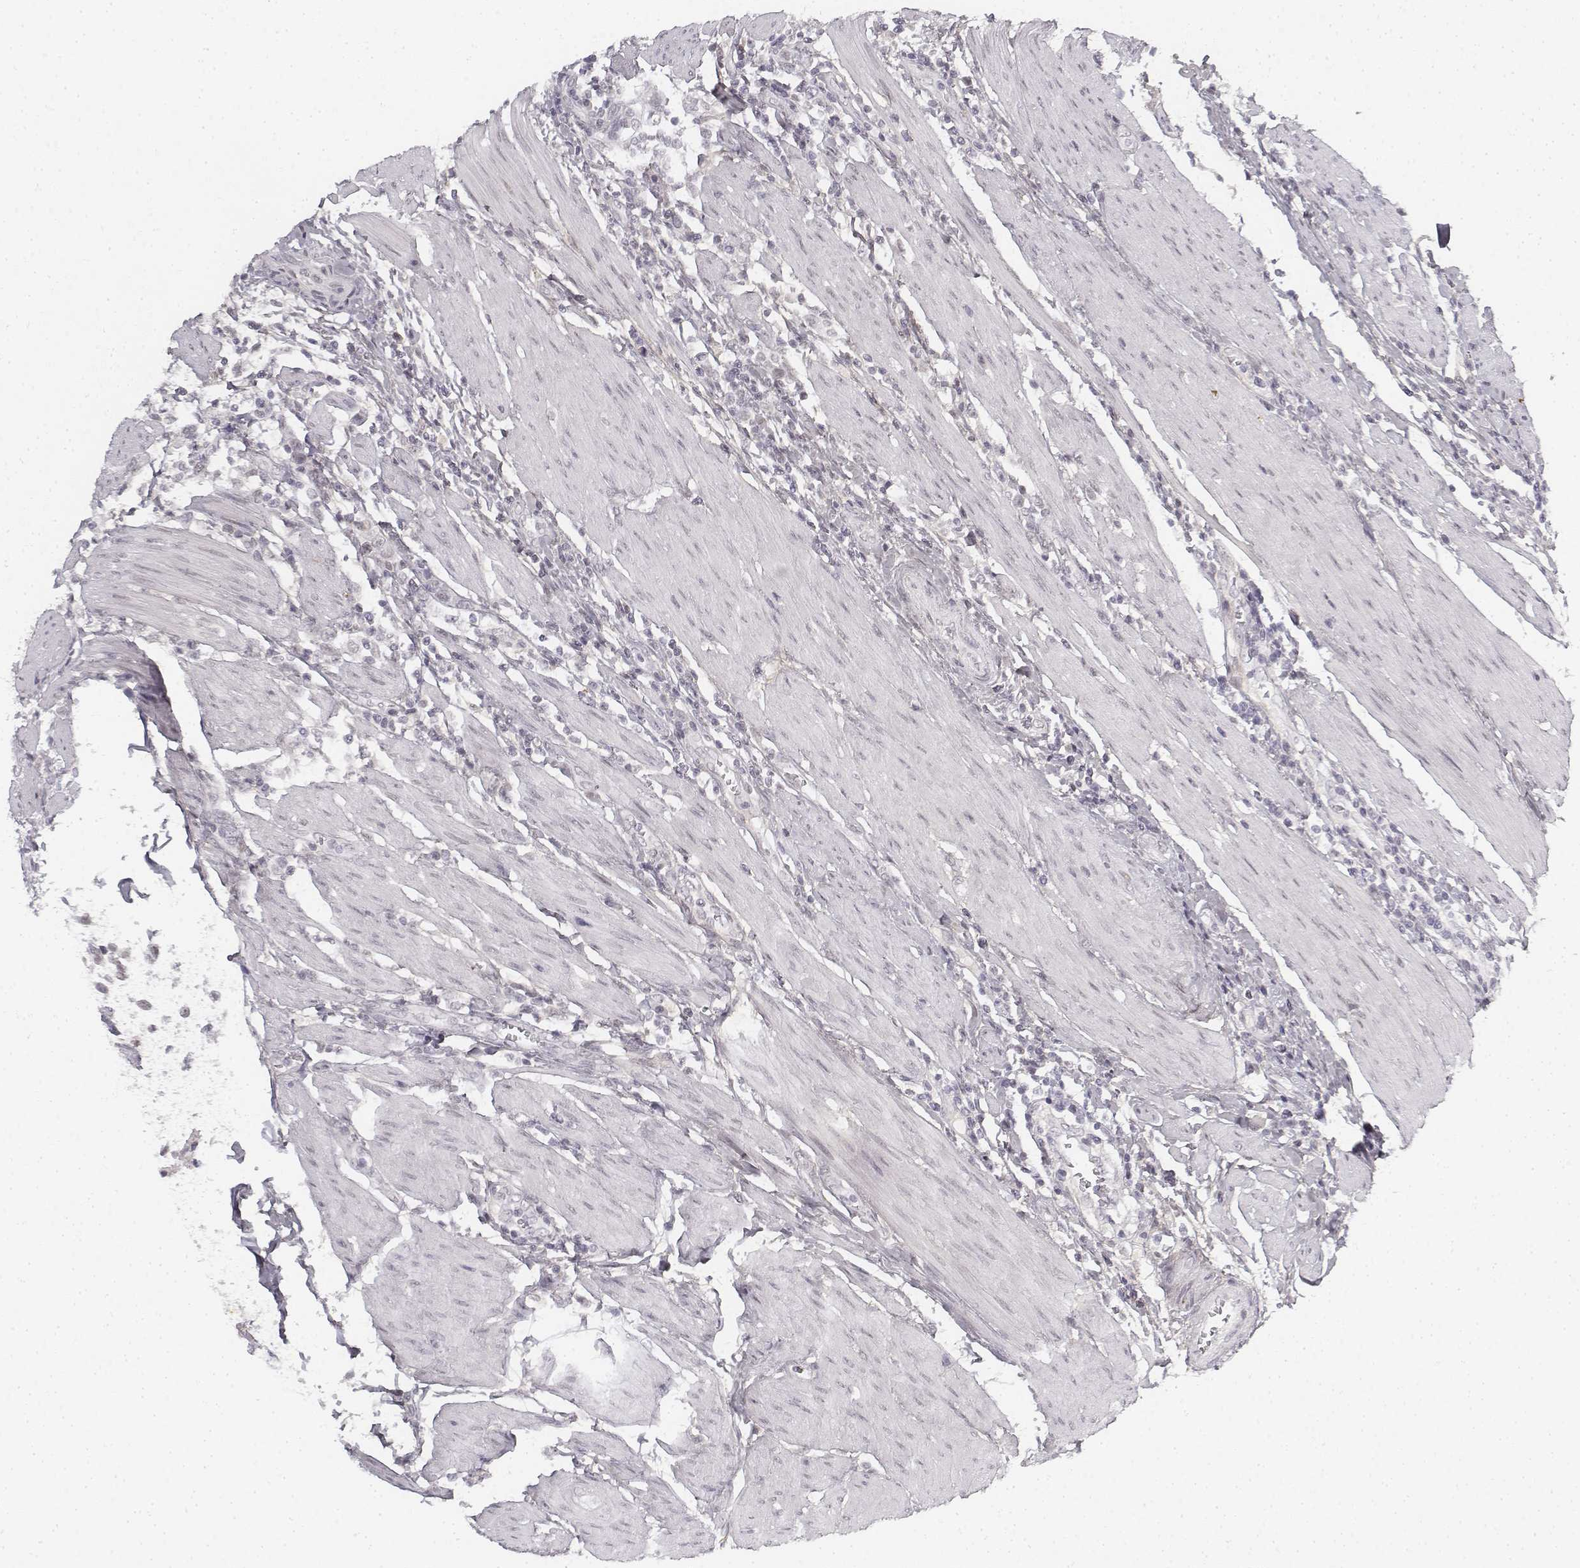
{"staining": {"intensity": "negative", "quantity": "none", "location": "none"}, "tissue": "urothelial cancer", "cell_type": "Tumor cells", "image_type": "cancer", "snomed": [{"axis": "morphology", "description": "Urothelial carcinoma, High grade"}, {"axis": "topography", "description": "Urinary bladder"}], "caption": "DAB immunohistochemical staining of human urothelial carcinoma (high-grade) reveals no significant expression in tumor cells. (Brightfield microscopy of DAB IHC at high magnification).", "gene": "KRT84", "patient": {"sex": "female", "age": 58}}